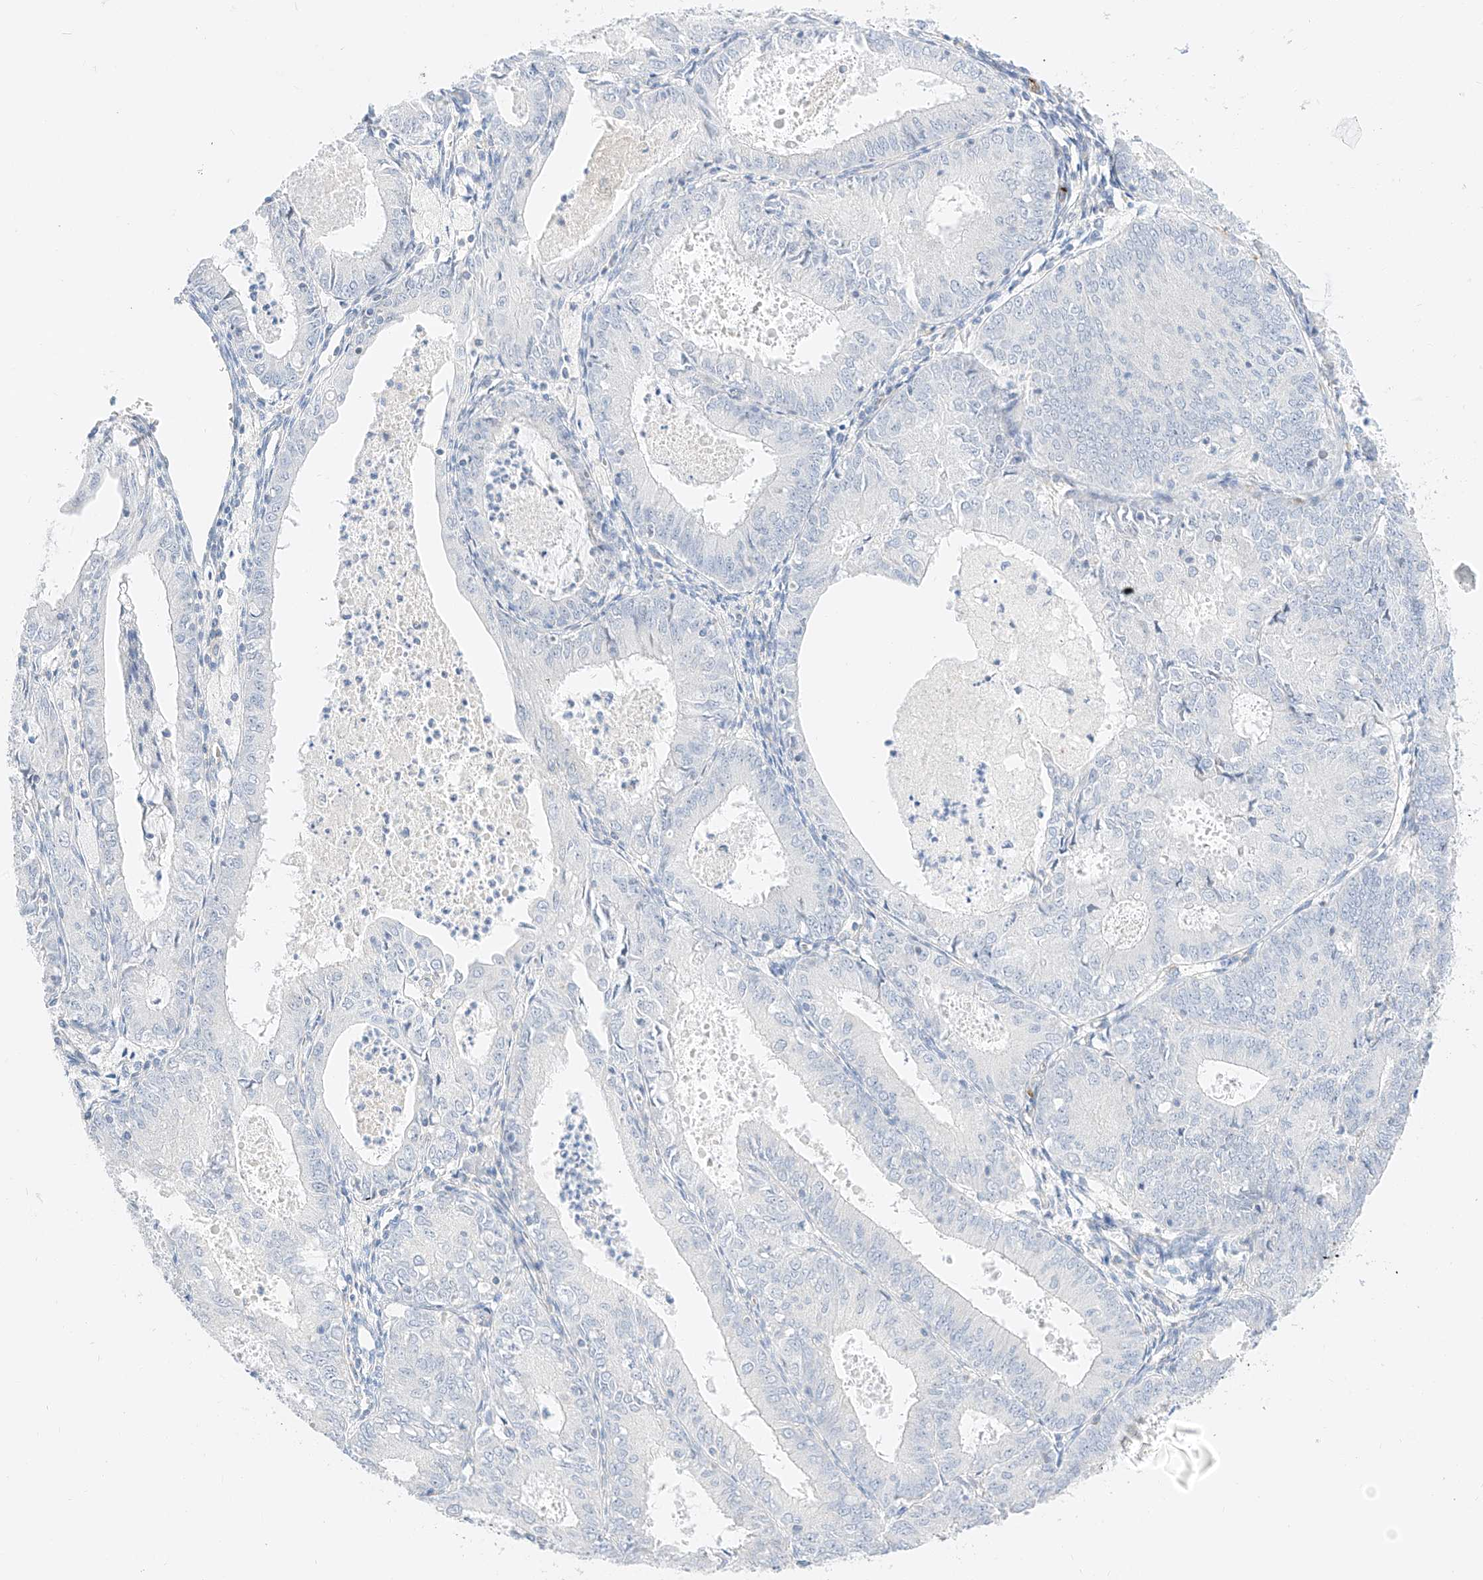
{"staining": {"intensity": "negative", "quantity": "none", "location": "none"}, "tissue": "endometrial cancer", "cell_type": "Tumor cells", "image_type": "cancer", "snomed": [{"axis": "morphology", "description": "Adenocarcinoma, NOS"}, {"axis": "topography", "description": "Endometrium"}], "caption": "This is a histopathology image of immunohistochemistry (IHC) staining of endometrial adenocarcinoma, which shows no staining in tumor cells.", "gene": "CDCP2", "patient": {"sex": "female", "age": 57}}